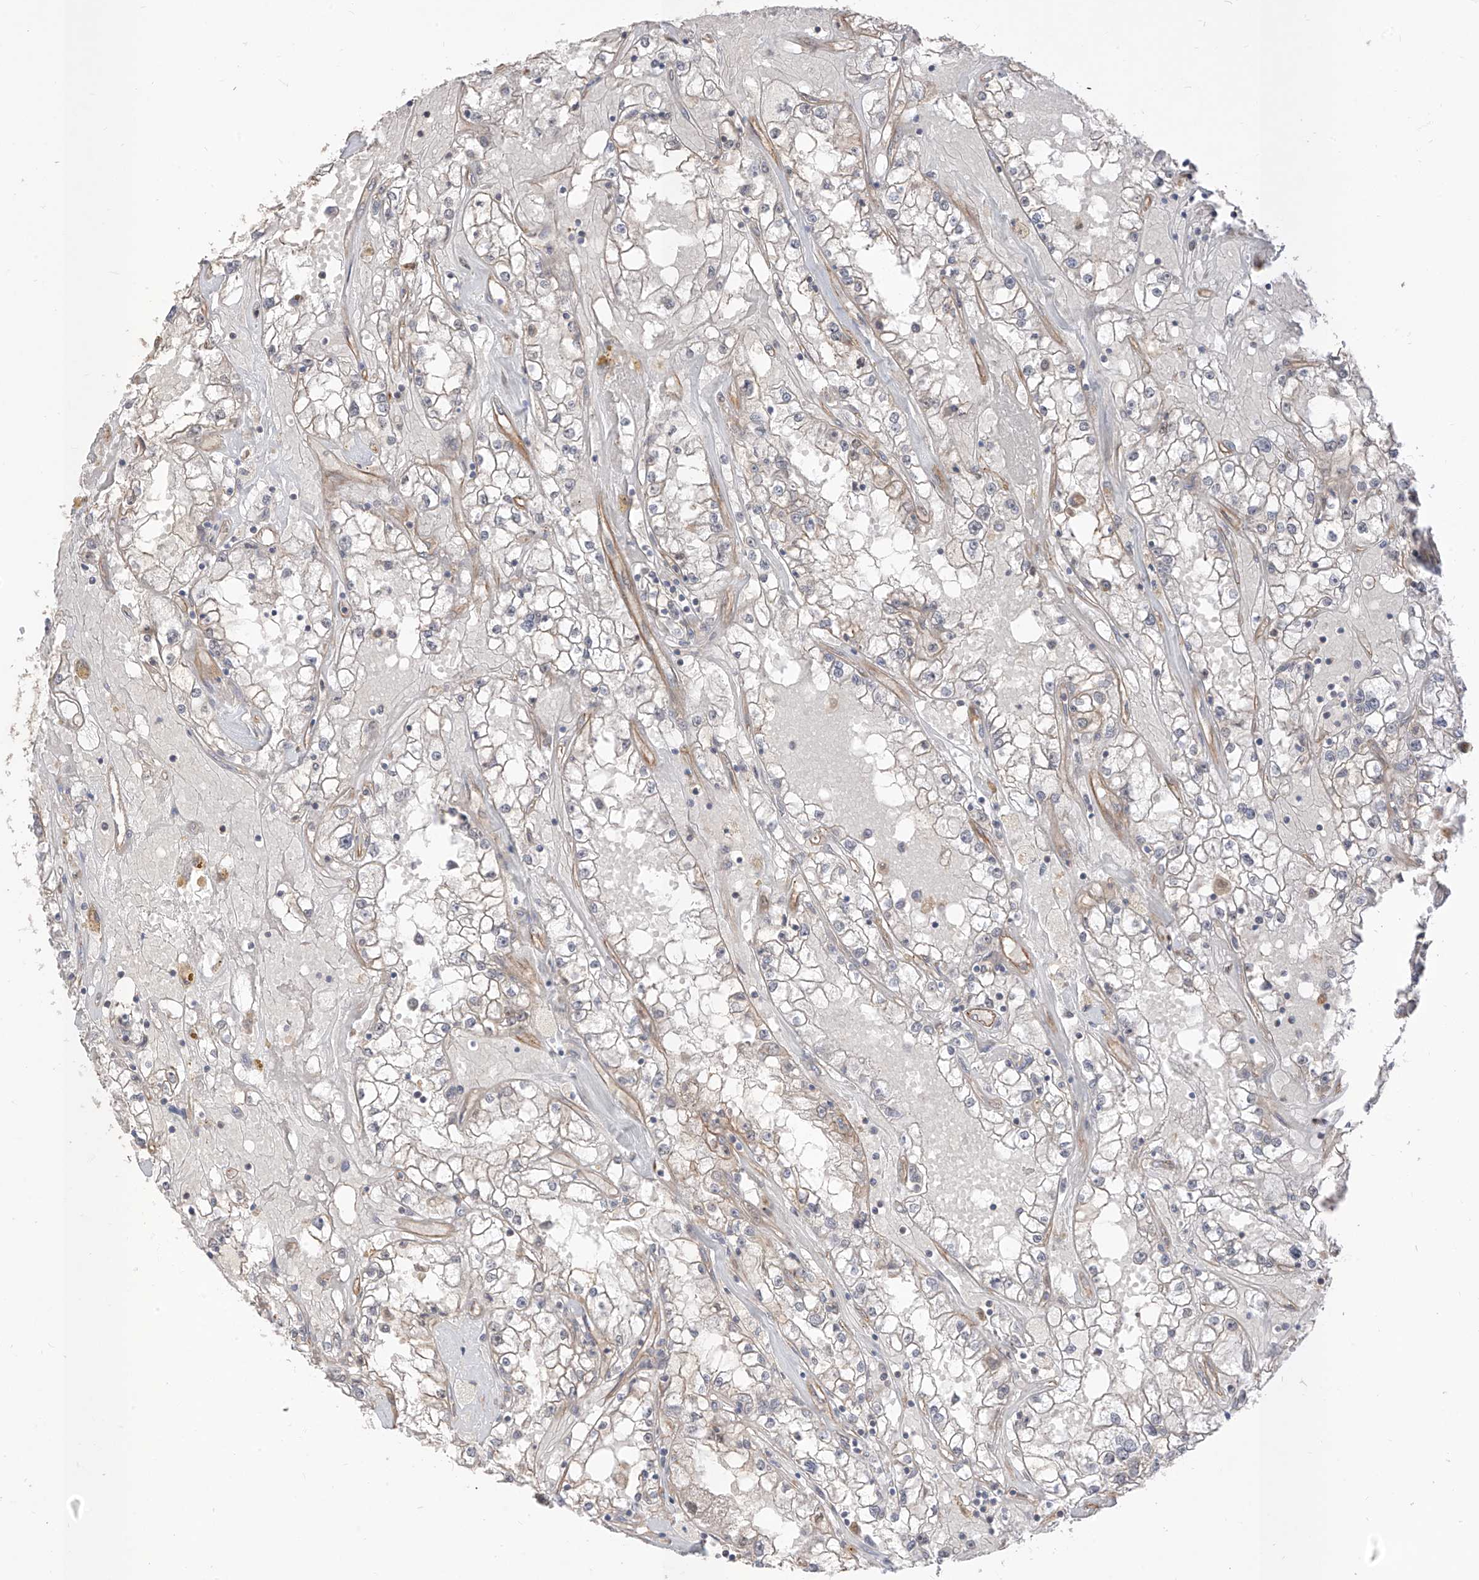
{"staining": {"intensity": "weak", "quantity": "<25%", "location": "cytoplasmic/membranous"}, "tissue": "renal cancer", "cell_type": "Tumor cells", "image_type": "cancer", "snomed": [{"axis": "morphology", "description": "Adenocarcinoma, NOS"}, {"axis": "topography", "description": "Kidney"}], "caption": "There is no significant positivity in tumor cells of renal adenocarcinoma. (Stains: DAB (3,3'-diaminobenzidine) immunohistochemistry (IHC) with hematoxylin counter stain, Microscopy: brightfield microscopy at high magnification).", "gene": "EPHX4", "patient": {"sex": "male", "age": 56}}